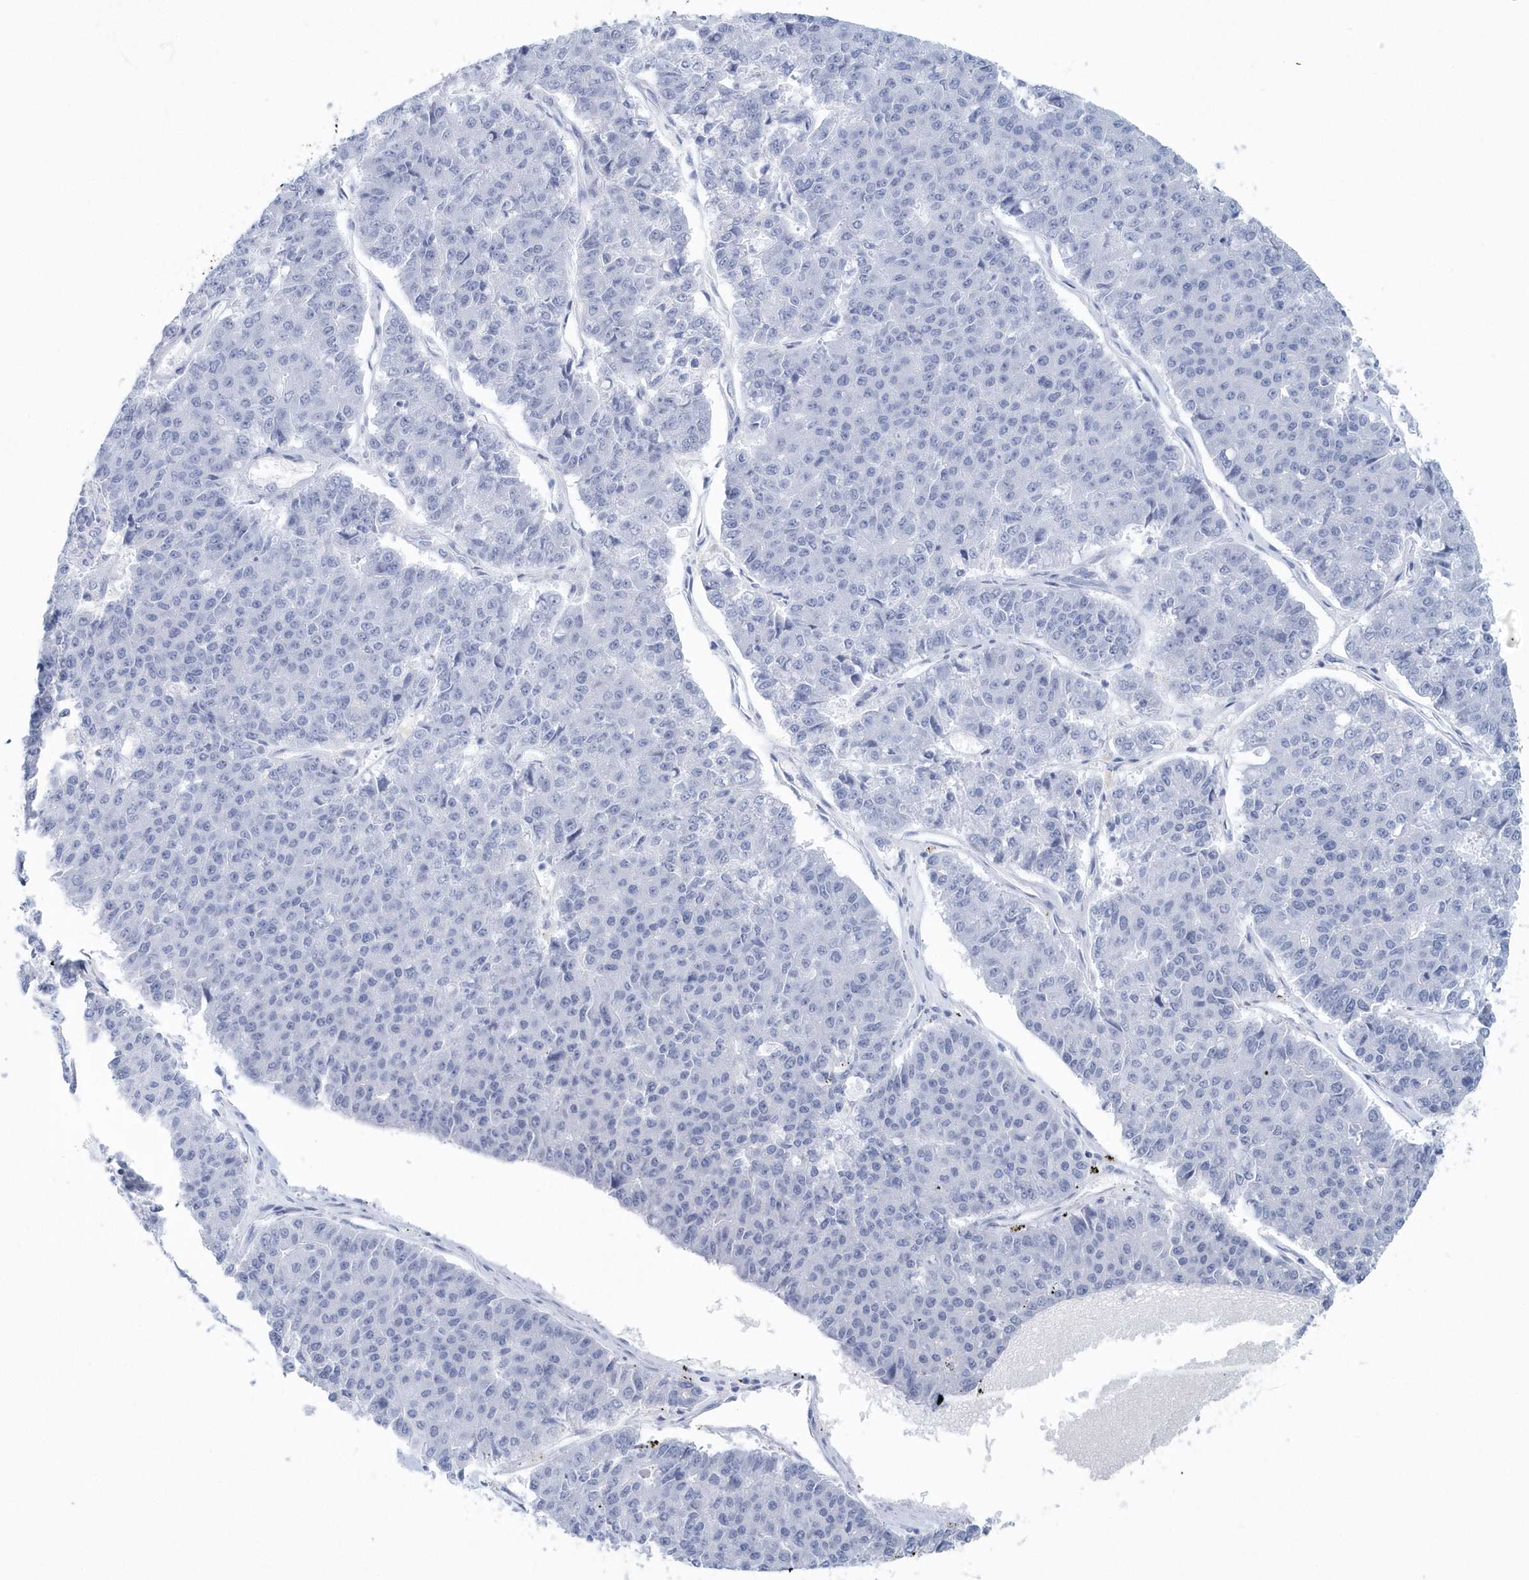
{"staining": {"intensity": "negative", "quantity": "none", "location": "none"}, "tissue": "pancreatic cancer", "cell_type": "Tumor cells", "image_type": "cancer", "snomed": [{"axis": "morphology", "description": "Adenocarcinoma, NOS"}, {"axis": "topography", "description": "Pancreas"}], "caption": "The micrograph exhibits no staining of tumor cells in pancreatic cancer (adenocarcinoma). (DAB (3,3'-diaminobenzidine) IHC visualized using brightfield microscopy, high magnification).", "gene": "PTPRO", "patient": {"sex": "male", "age": 50}}